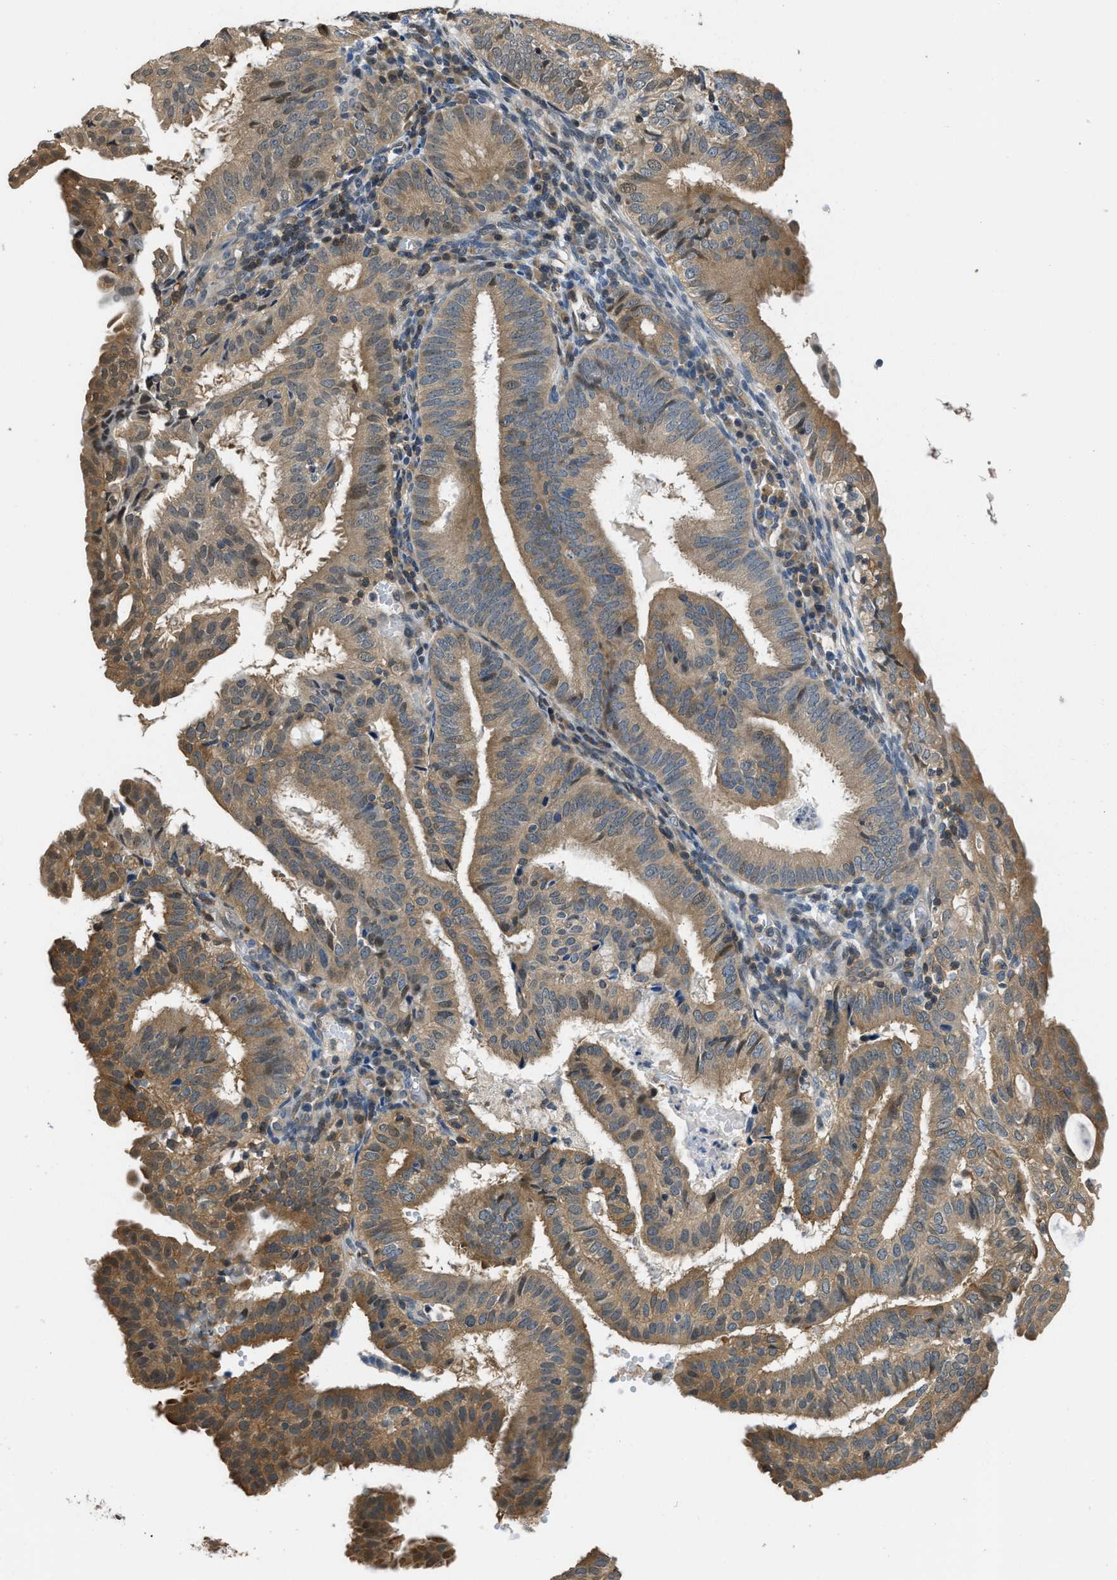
{"staining": {"intensity": "moderate", "quantity": ">75%", "location": "cytoplasmic/membranous"}, "tissue": "endometrial cancer", "cell_type": "Tumor cells", "image_type": "cancer", "snomed": [{"axis": "morphology", "description": "Adenocarcinoma, NOS"}, {"axis": "topography", "description": "Endometrium"}], "caption": "Protein staining of endometrial cancer tissue exhibits moderate cytoplasmic/membranous positivity in about >75% of tumor cells.", "gene": "TES", "patient": {"sex": "female", "age": 58}}